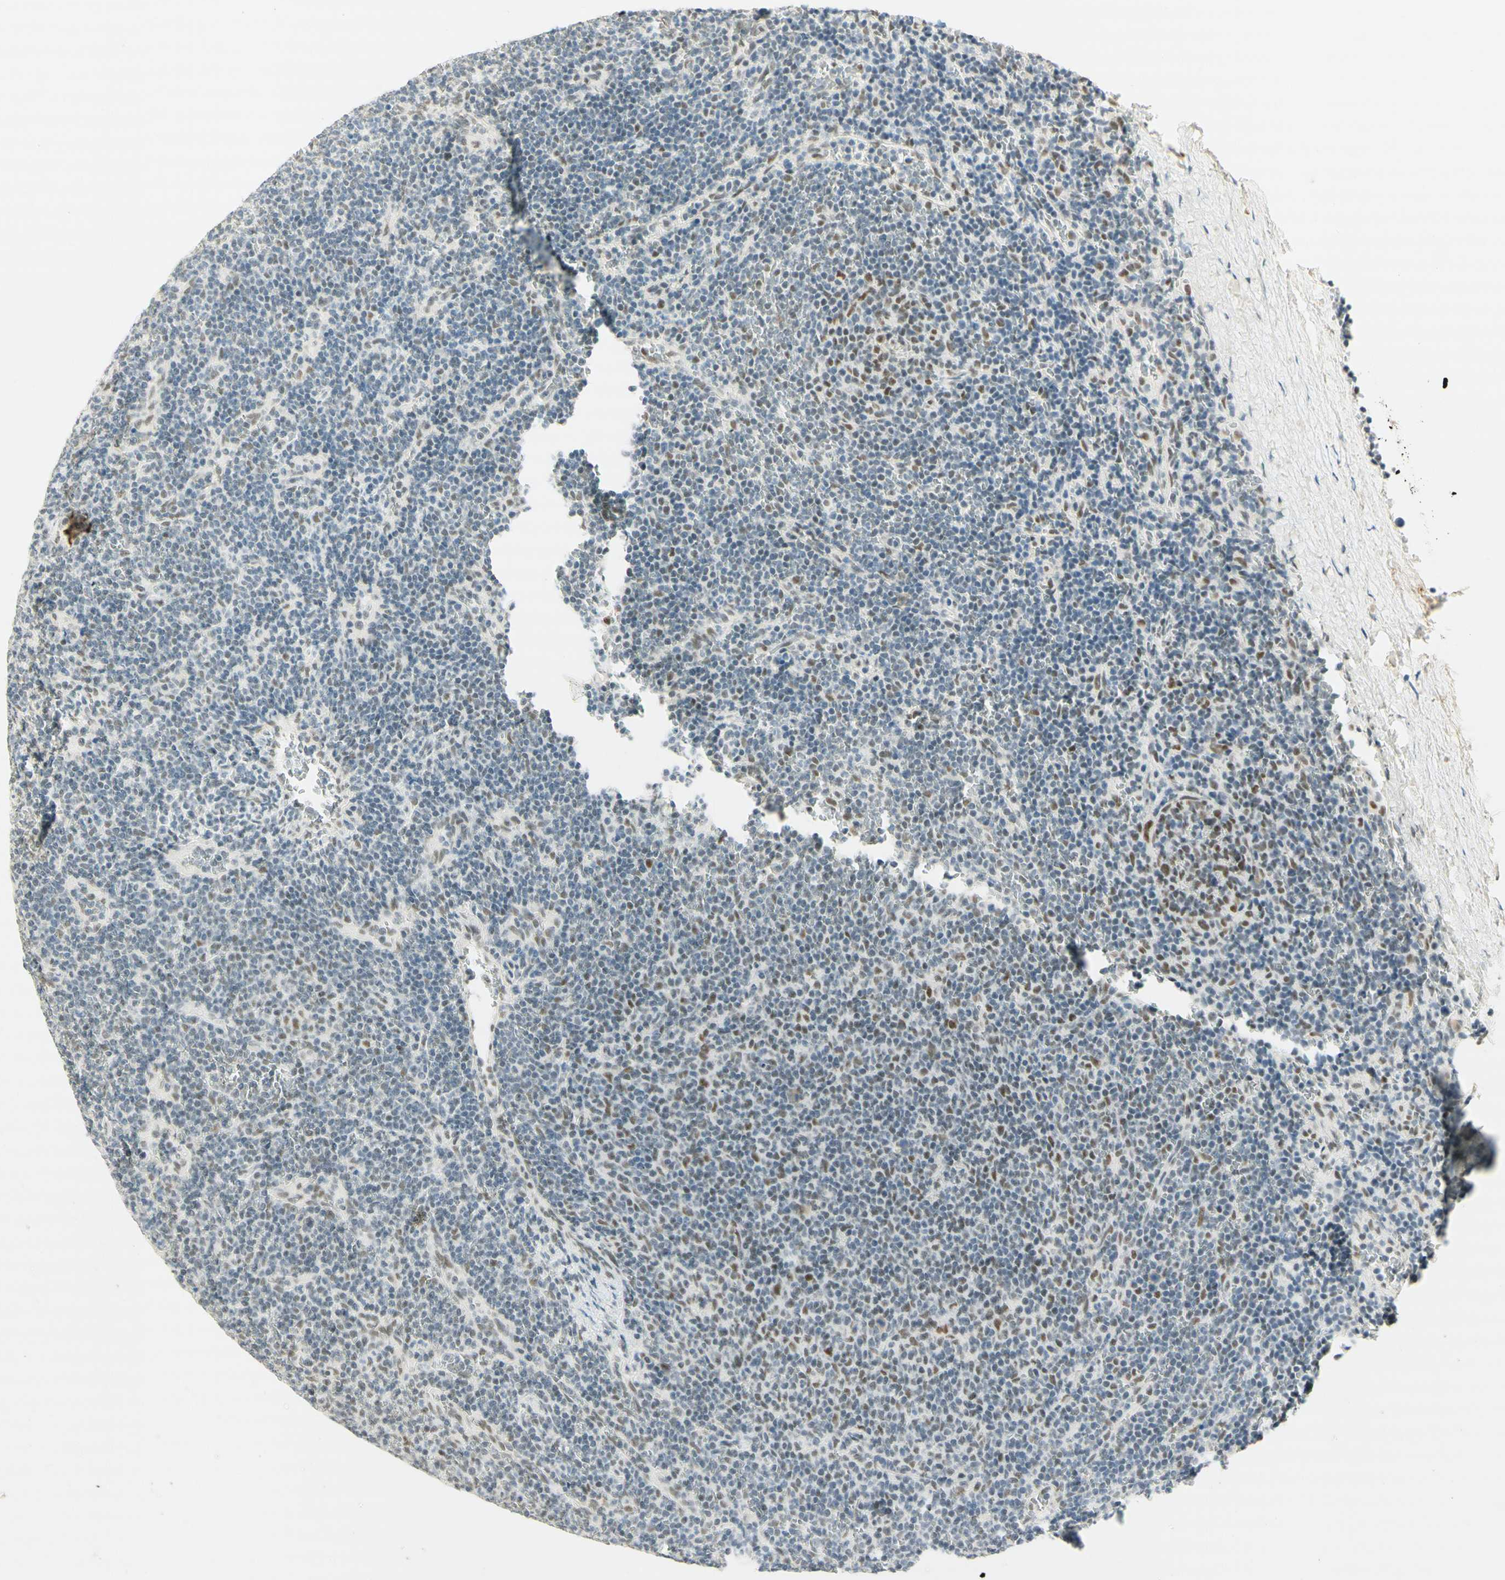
{"staining": {"intensity": "weak", "quantity": "25%-75%", "location": "nuclear"}, "tissue": "lymphoma", "cell_type": "Tumor cells", "image_type": "cancer", "snomed": [{"axis": "morphology", "description": "Malignant lymphoma, non-Hodgkin's type, Low grade"}, {"axis": "topography", "description": "Spleen"}], "caption": "Immunohistochemistry (IHC) staining of malignant lymphoma, non-Hodgkin's type (low-grade), which shows low levels of weak nuclear positivity in about 25%-75% of tumor cells indicating weak nuclear protein expression. The staining was performed using DAB (brown) for protein detection and nuclei were counterstained in hematoxylin (blue).", "gene": "PMS2", "patient": {"sex": "female", "age": 50}}